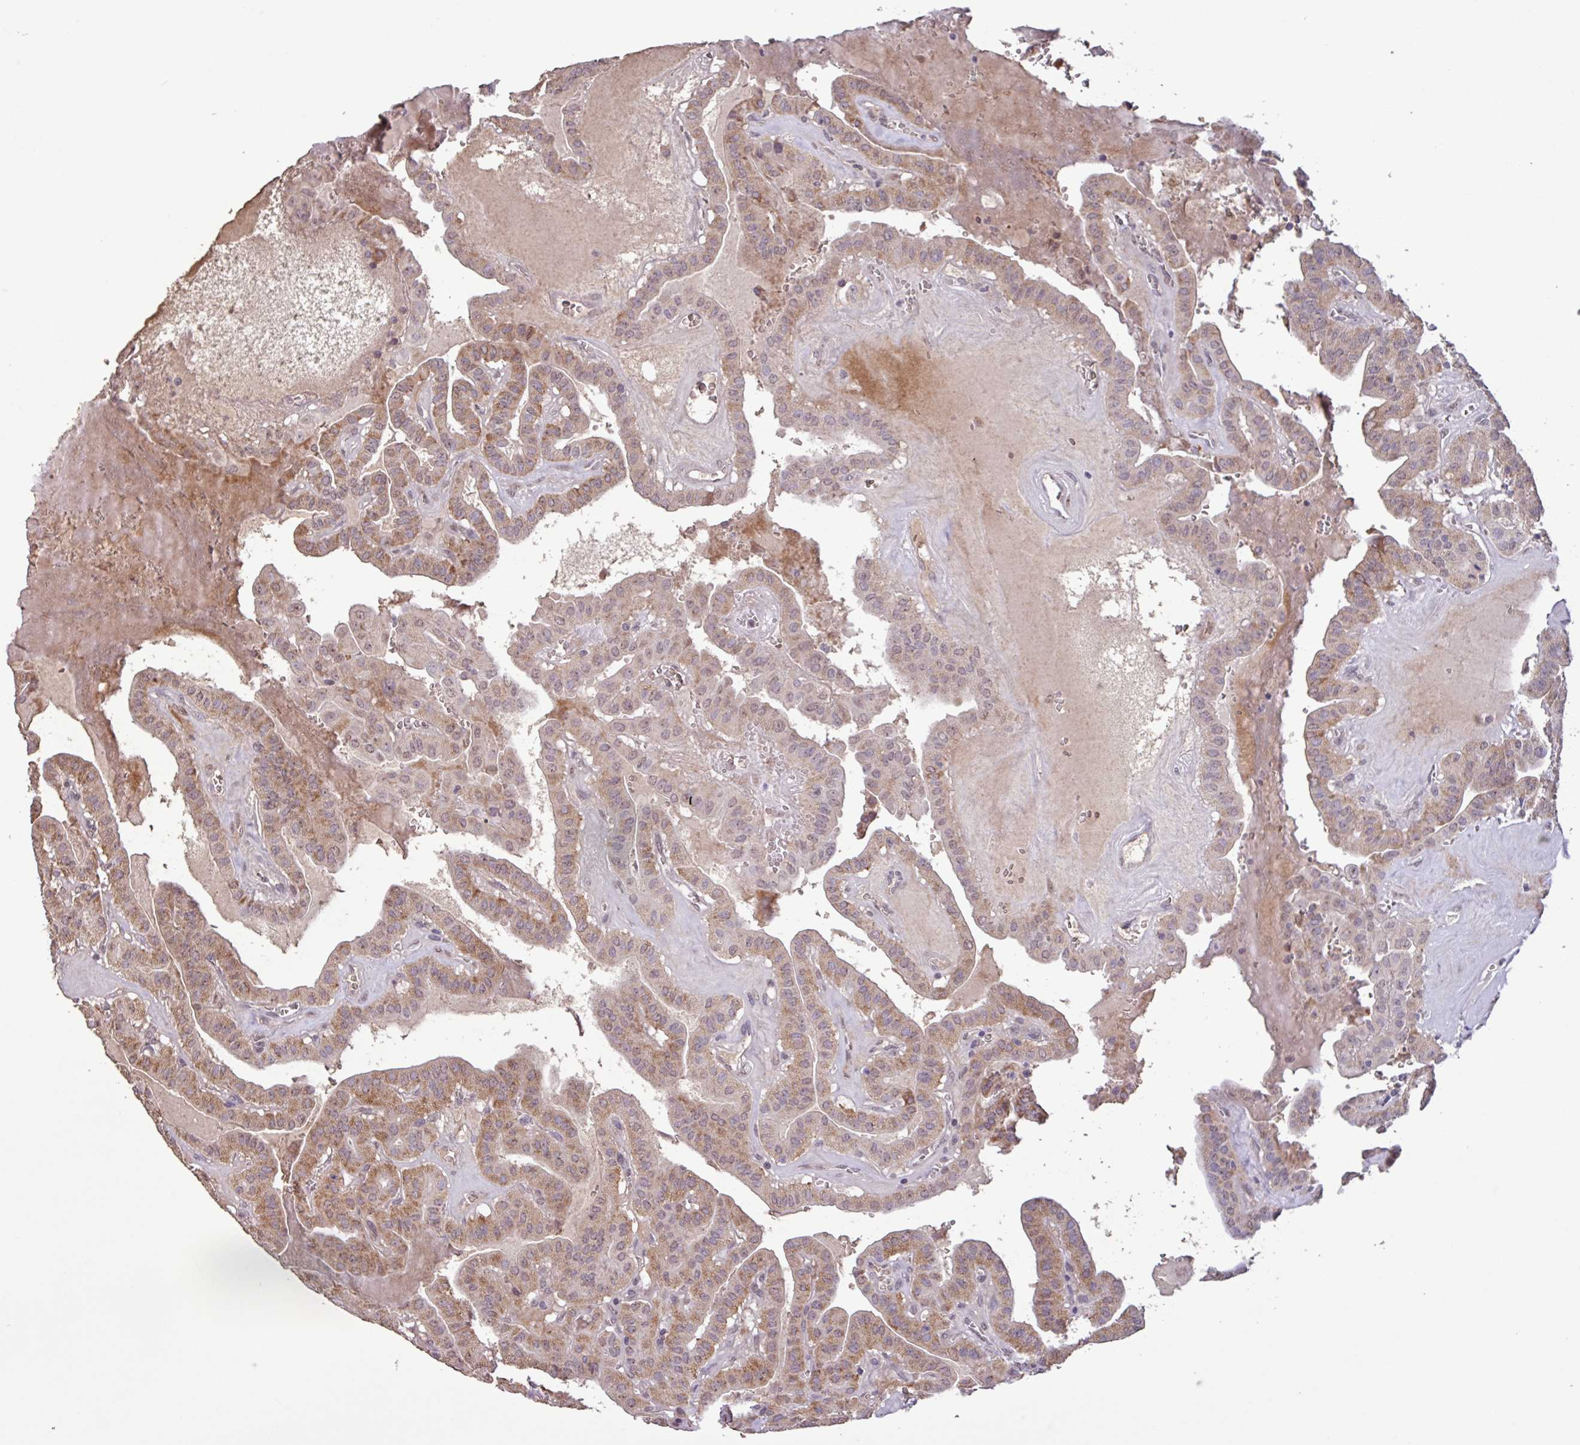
{"staining": {"intensity": "moderate", "quantity": ">75%", "location": "cytoplasmic/membranous"}, "tissue": "thyroid cancer", "cell_type": "Tumor cells", "image_type": "cancer", "snomed": [{"axis": "morphology", "description": "Papillary adenocarcinoma, NOS"}, {"axis": "topography", "description": "Thyroid gland"}], "caption": "This is an image of immunohistochemistry (IHC) staining of thyroid papillary adenocarcinoma, which shows moderate staining in the cytoplasmic/membranous of tumor cells.", "gene": "L3MBTL3", "patient": {"sex": "male", "age": 52}}